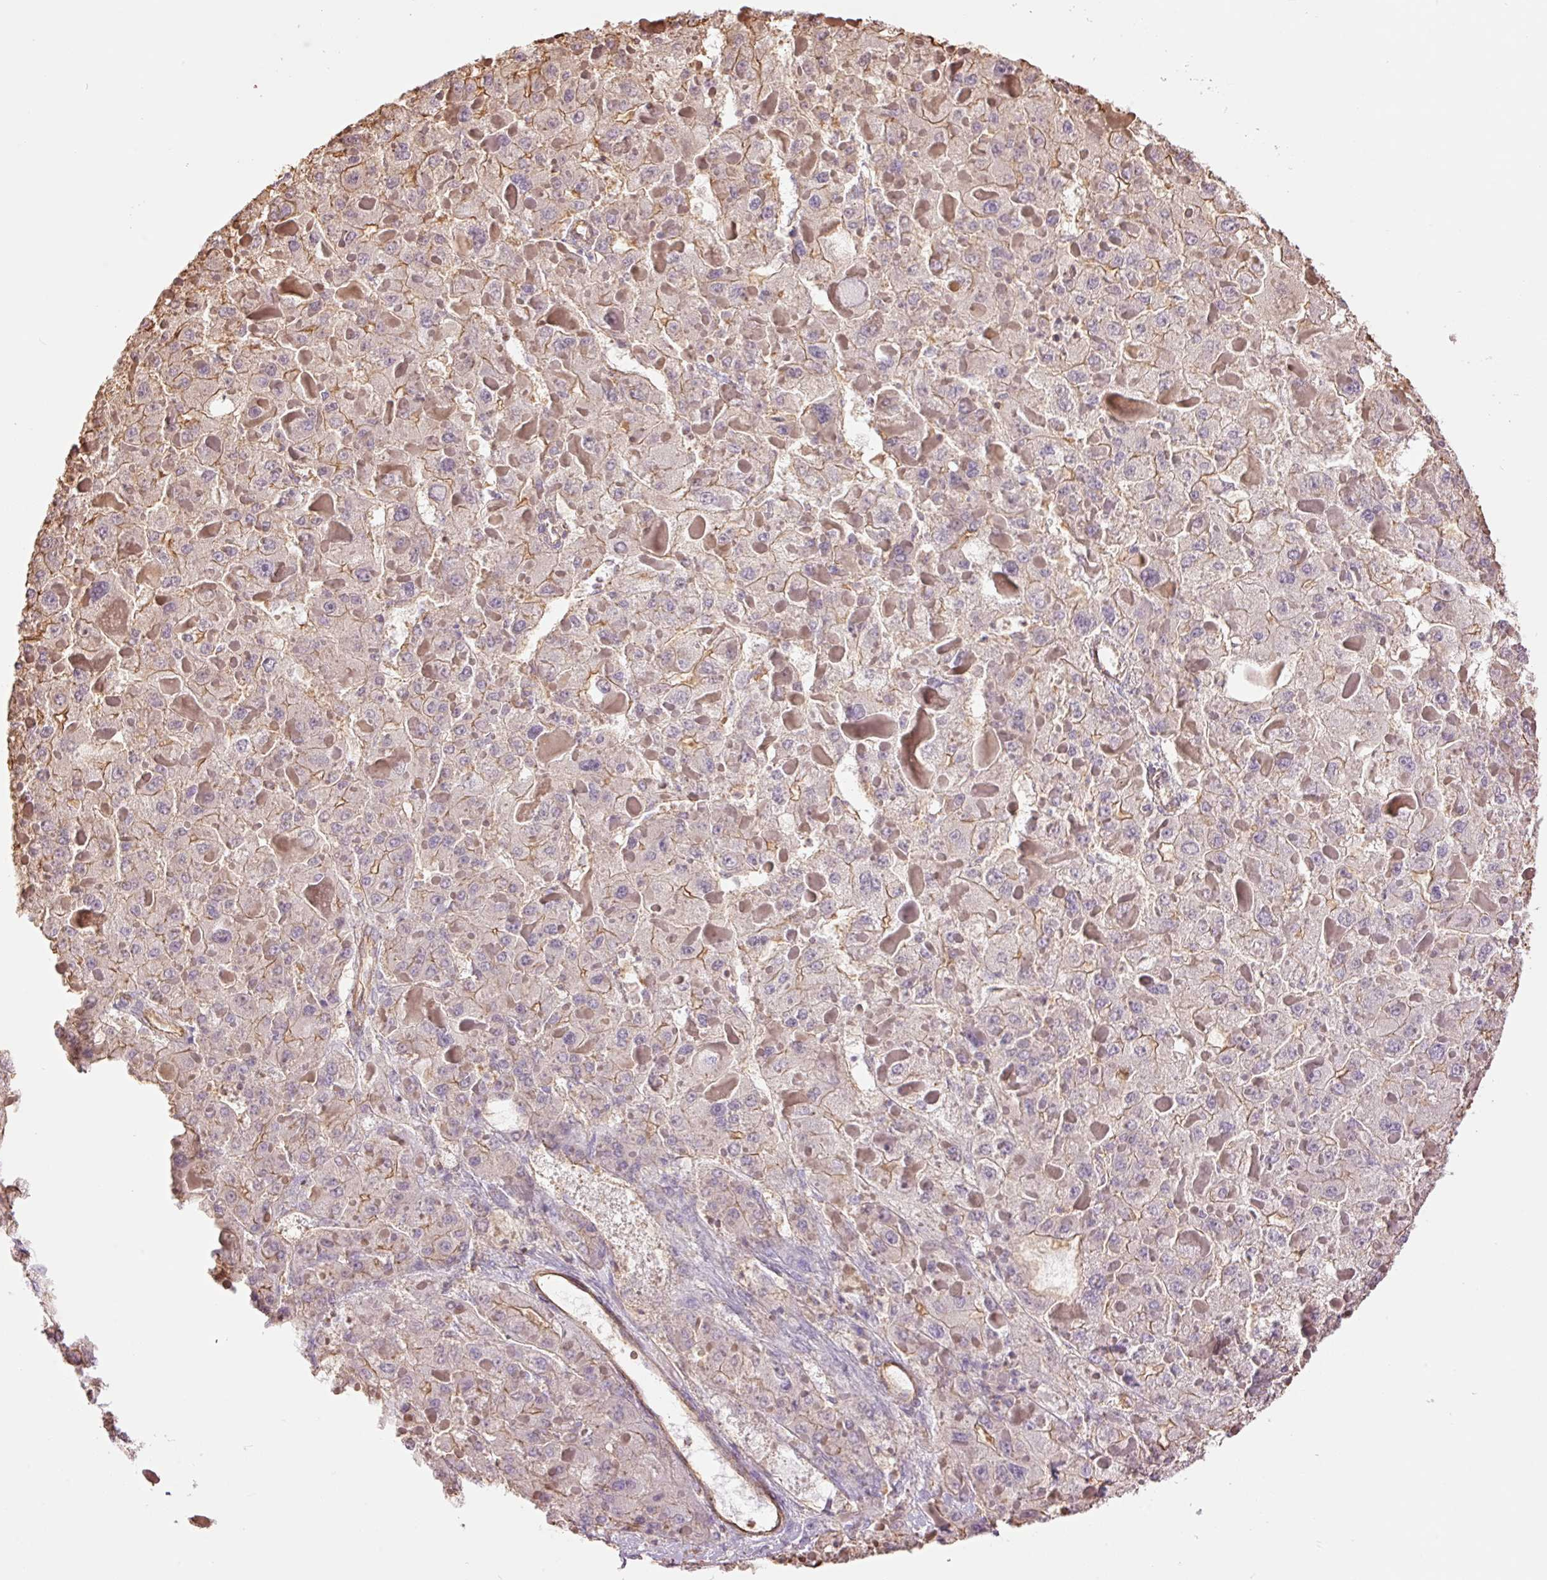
{"staining": {"intensity": "weak", "quantity": "25%-75%", "location": "cytoplasmic/membranous"}, "tissue": "liver cancer", "cell_type": "Tumor cells", "image_type": "cancer", "snomed": [{"axis": "morphology", "description": "Carcinoma, Hepatocellular, NOS"}, {"axis": "topography", "description": "Liver"}], "caption": "Liver cancer was stained to show a protein in brown. There is low levels of weak cytoplasmic/membranous staining in about 25%-75% of tumor cells.", "gene": "PPP1R1B", "patient": {"sex": "female", "age": 73}}